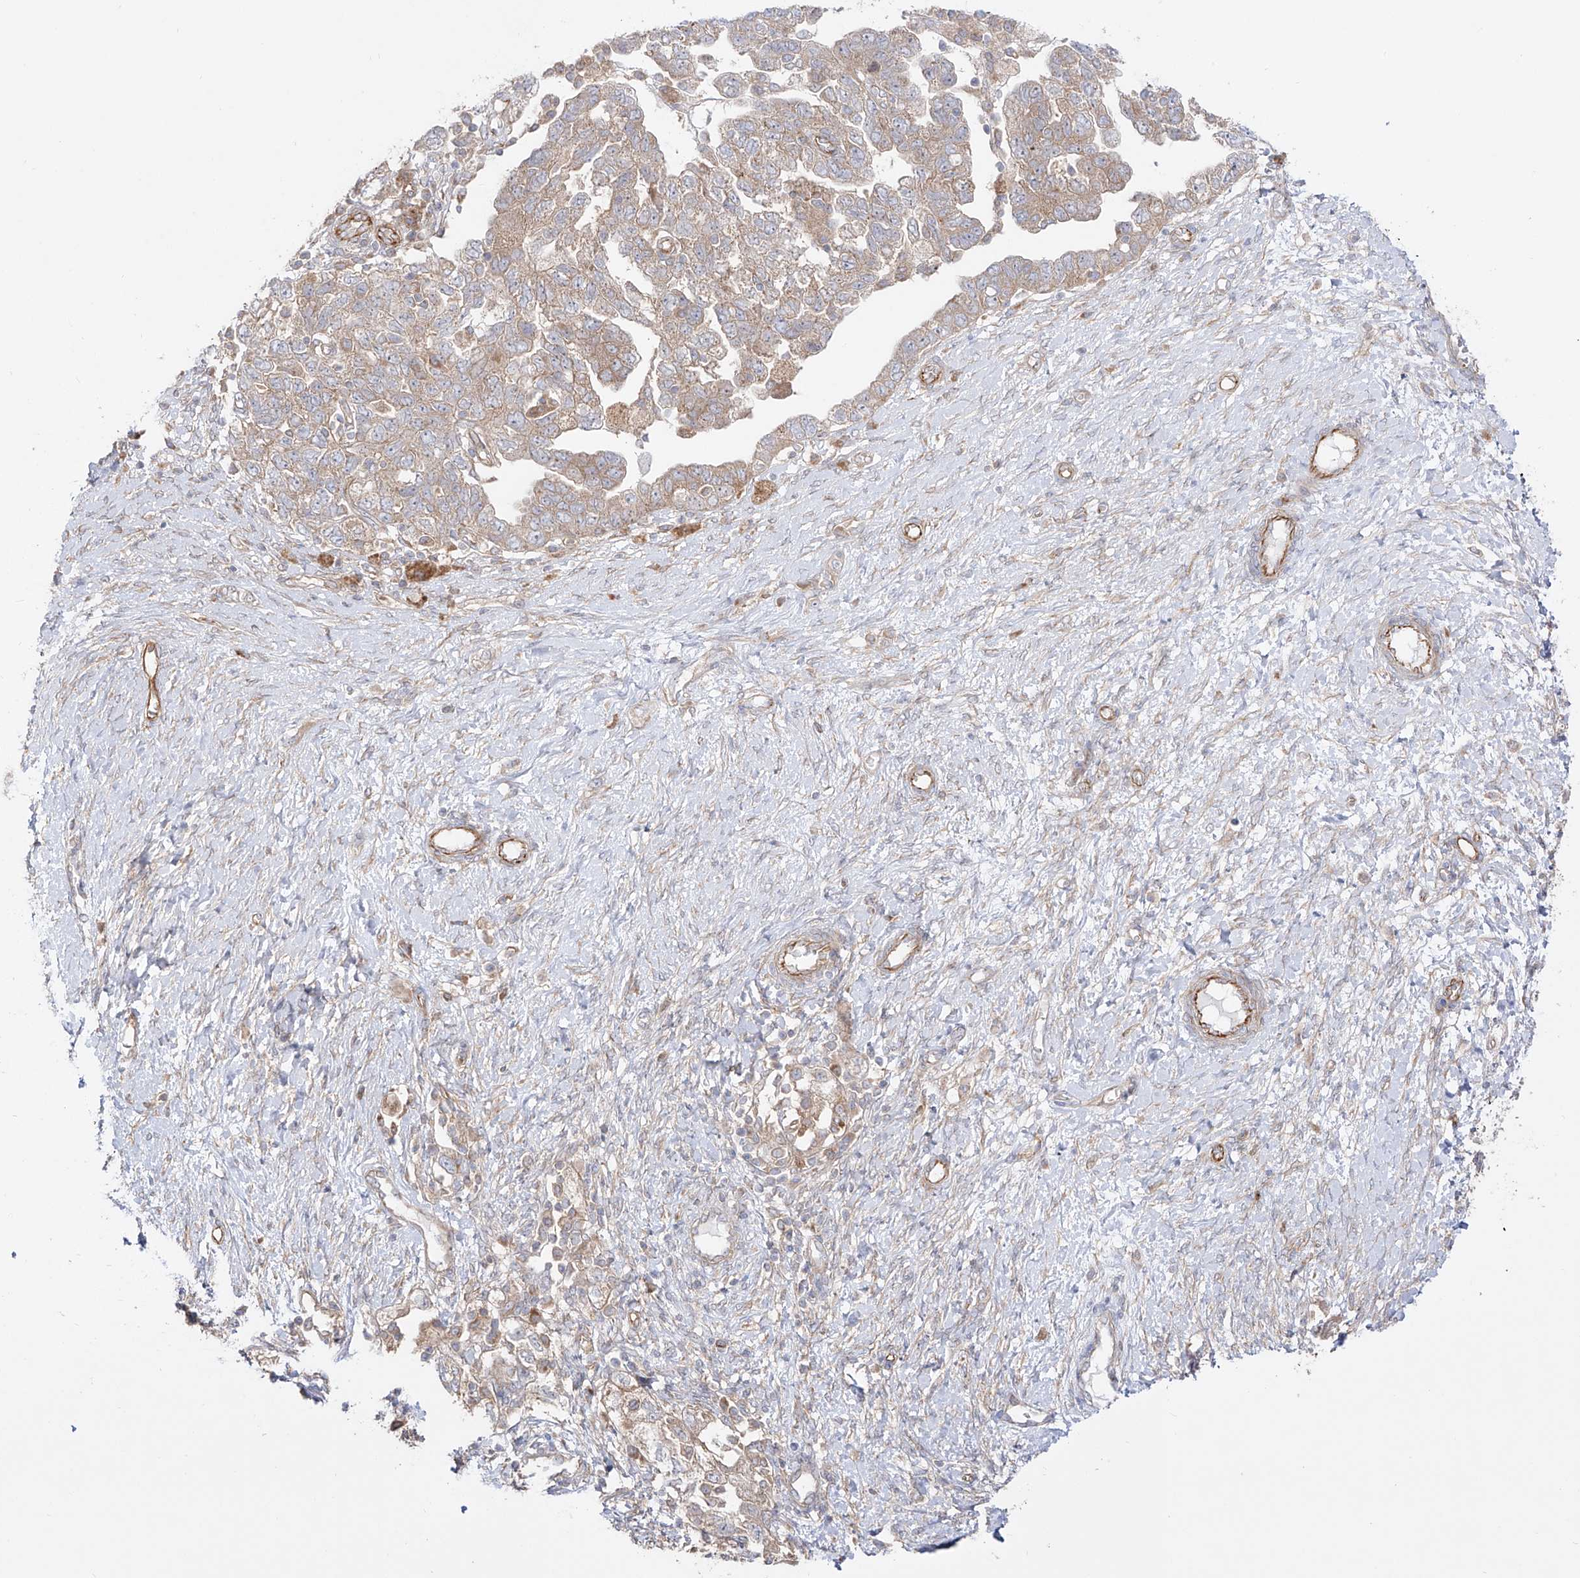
{"staining": {"intensity": "weak", "quantity": "<25%", "location": "cytoplasmic/membranous"}, "tissue": "ovarian cancer", "cell_type": "Tumor cells", "image_type": "cancer", "snomed": [{"axis": "morphology", "description": "Carcinoma, NOS"}, {"axis": "morphology", "description": "Cystadenocarcinoma, serous, NOS"}, {"axis": "topography", "description": "Ovary"}], "caption": "A photomicrograph of human ovarian cancer (serous cystadenocarcinoma) is negative for staining in tumor cells.", "gene": "YKT6", "patient": {"sex": "female", "age": 69}}